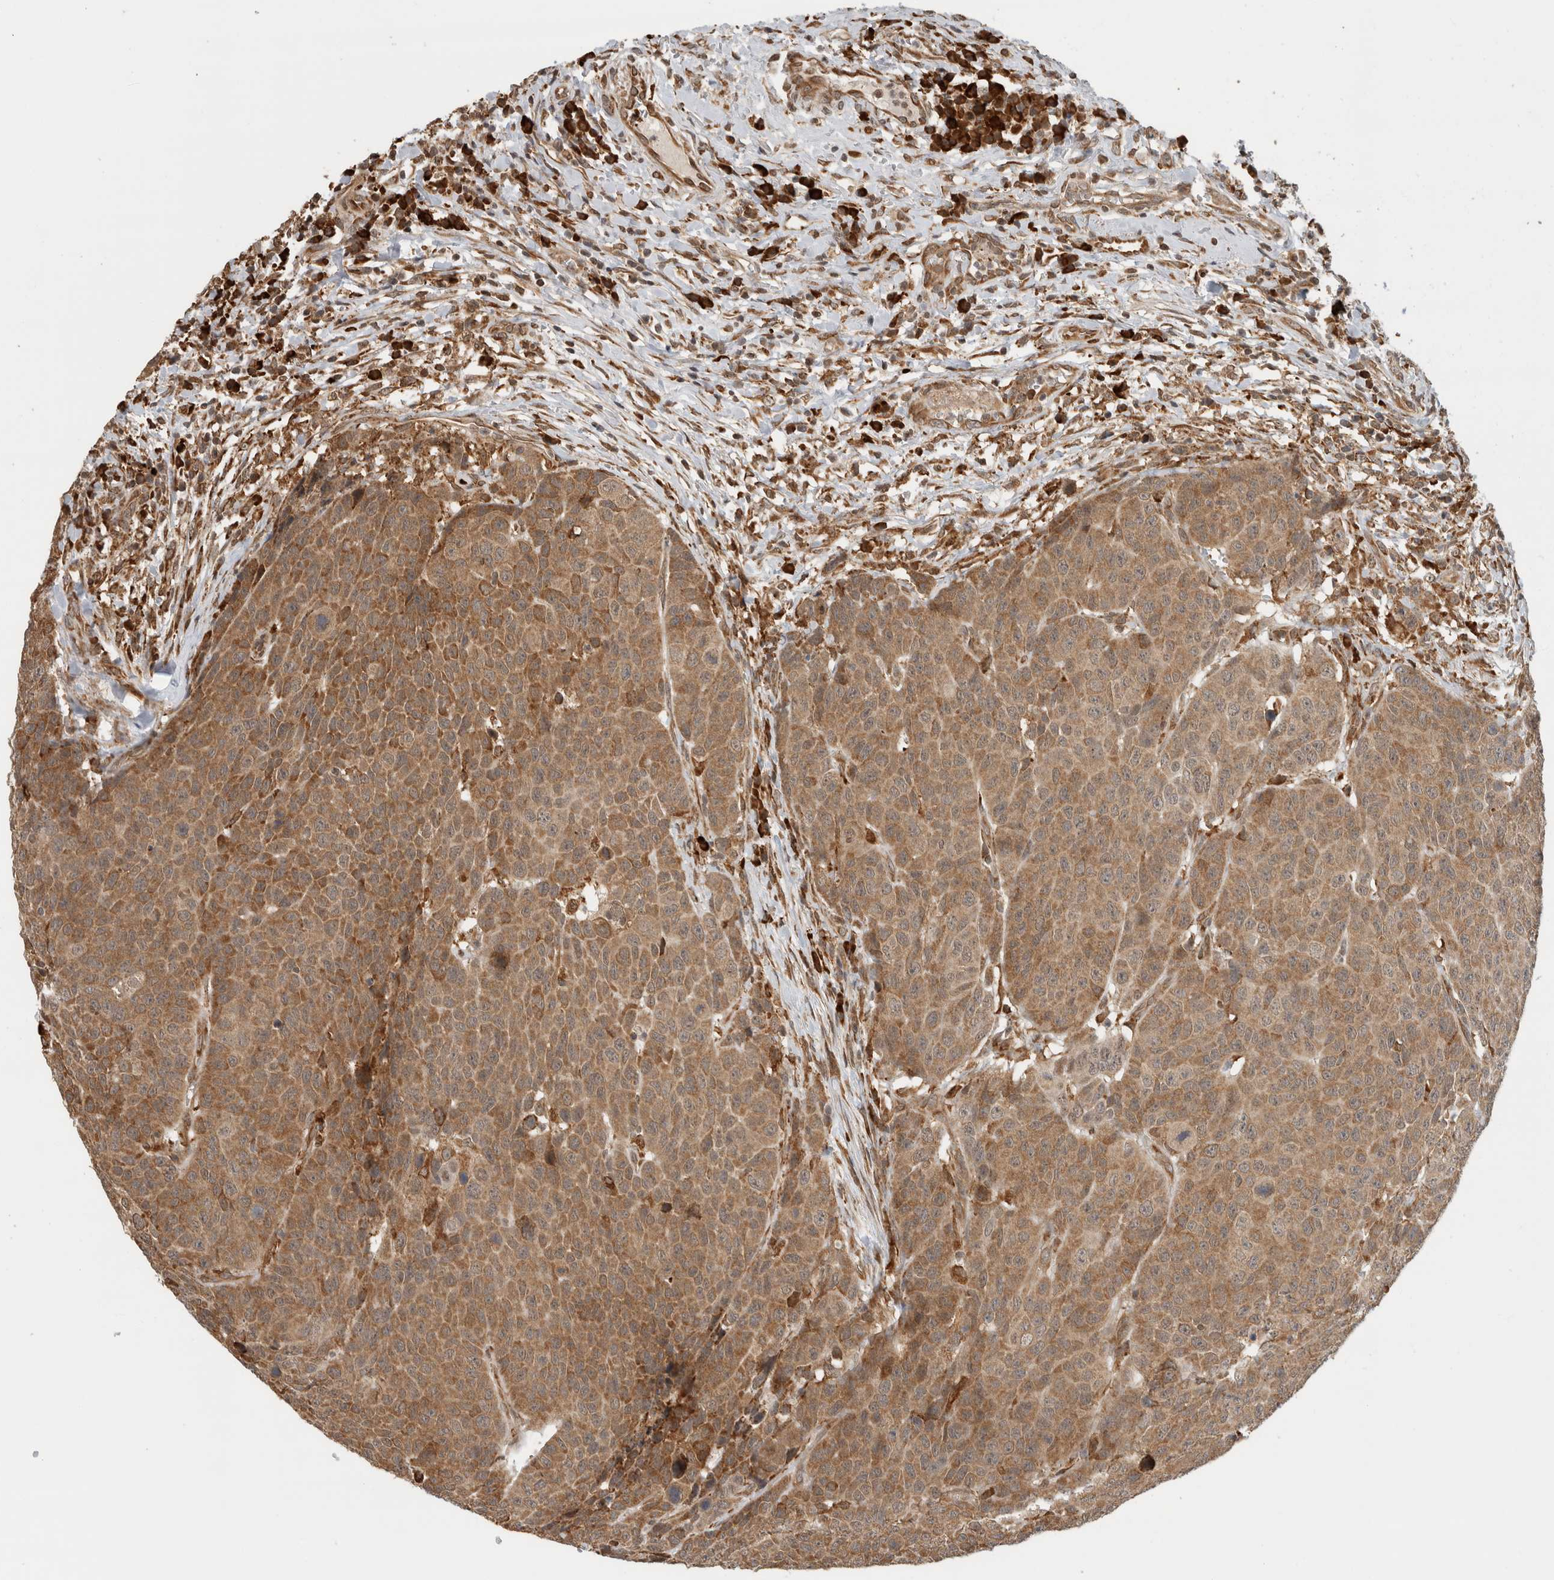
{"staining": {"intensity": "moderate", "quantity": ">75%", "location": "cytoplasmic/membranous"}, "tissue": "head and neck cancer", "cell_type": "Tumor cells", "image_type": "cancer", "snomed": [{"axis": "morphology", "description": "Squamous cell carcinoma, NOS"}, {"axis": "topography", "description": "Head-Neck"}], "caption": "IHC (DAB (3,3'-diaminobenzidine)) staining of human head and neck cancer shows moderate cytoplasmic/membranous protein staining in approximately >75% of tumor cells.", "gene": "MS4A7", "patient": {"sex": "male", "age": 66}}